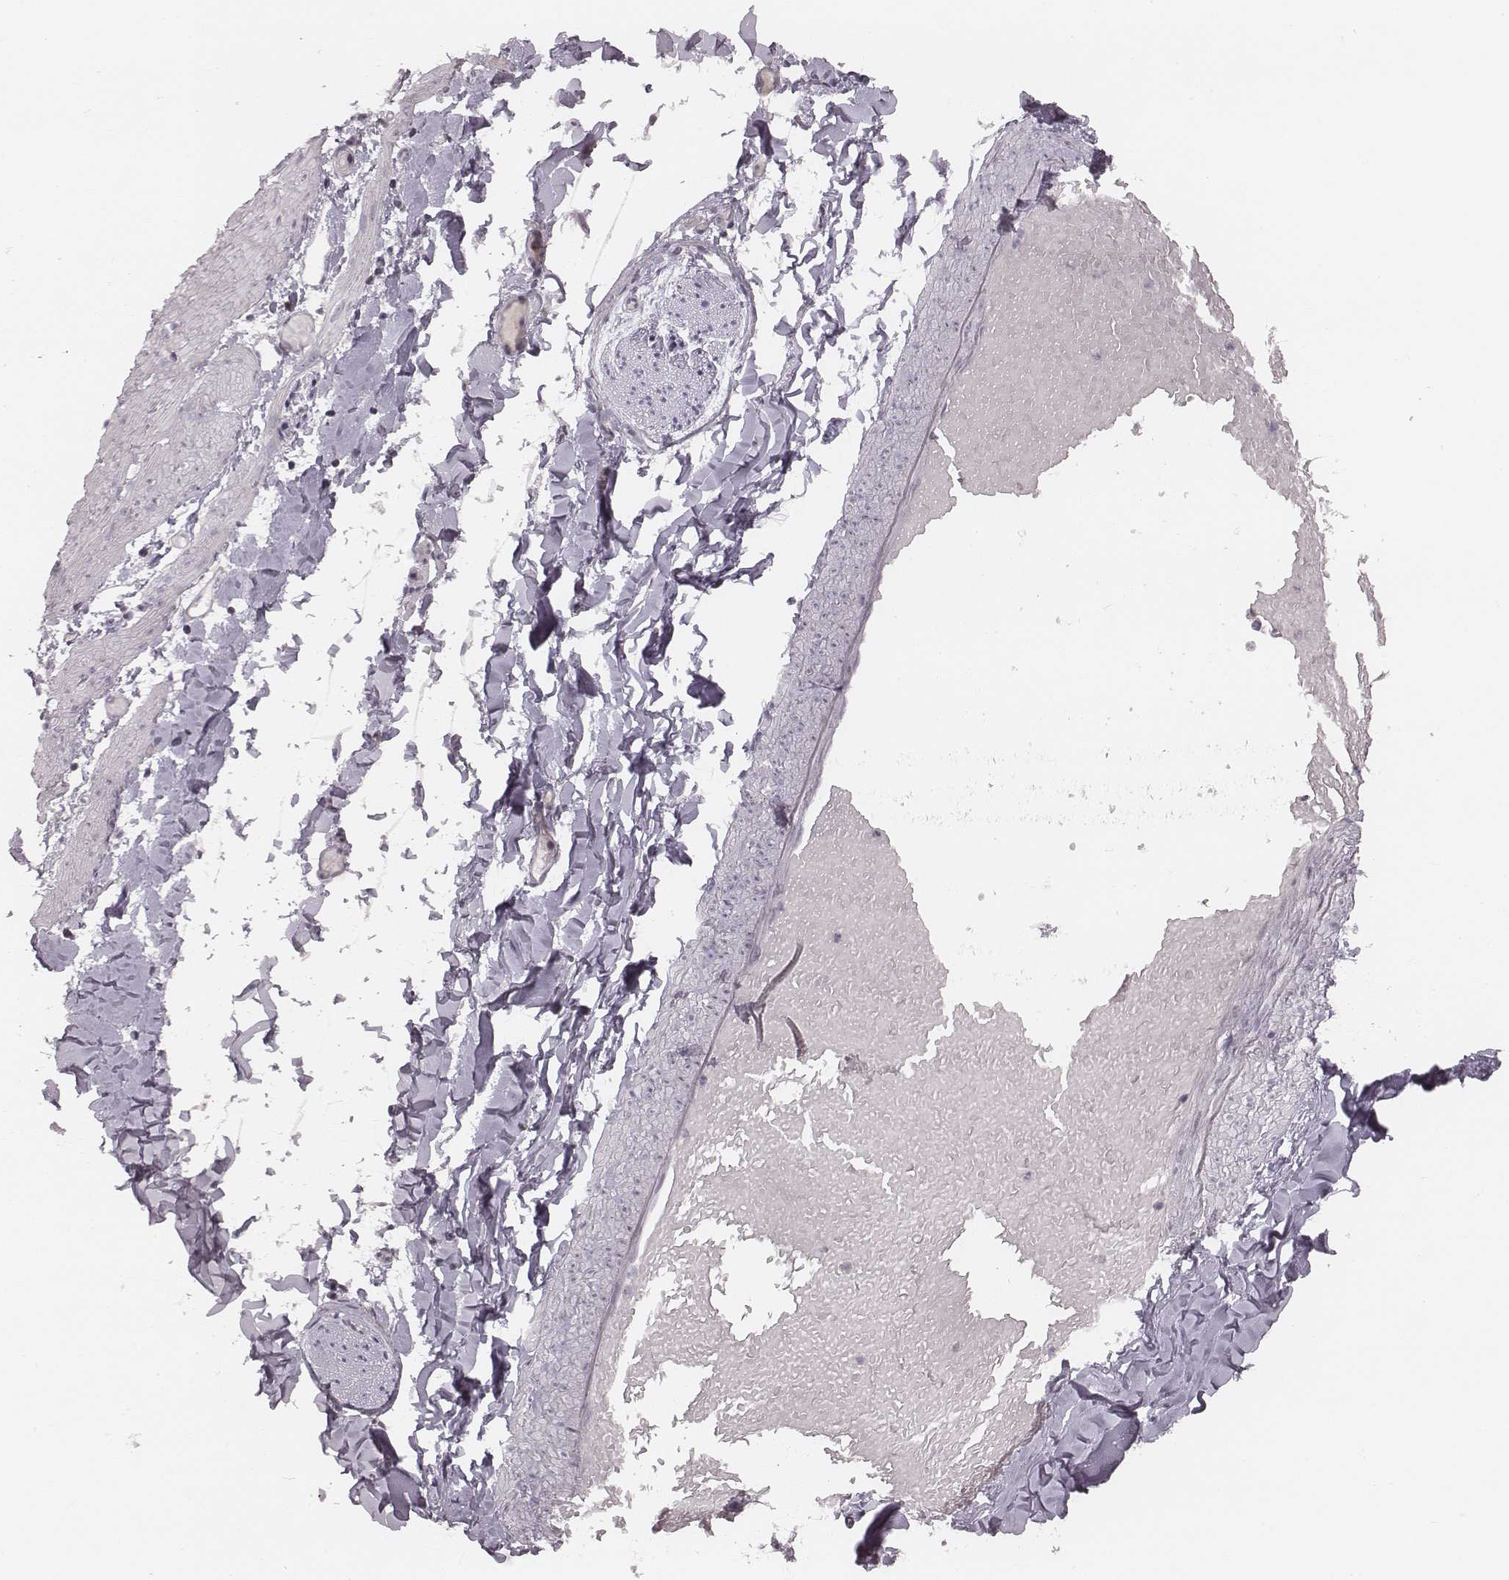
{"staining": {"intensity": "negative", "quantity": "none", "location": "none"}, "tissue": "adipose tissue", "cell_type": "Adipocytes", "image_type": "normal", "snomed": [{"axis": "morphology", "description": "Normal tissue, NOS"}, {"axis": "topography", "description": "Gallbladder"}, {"axis": "topography", "description": "Peripheral nerve tissue"}], "caption": "Adipocytes show no significant expression in normal adipose tissue. Brightfield microscopy of immunohistochemistry (IHC) stained with DAB (brown) and hematoxylin (blue), captured at high magnification.", "gene": "S100Z", "patient": {"sex": "female", "age": 45}}